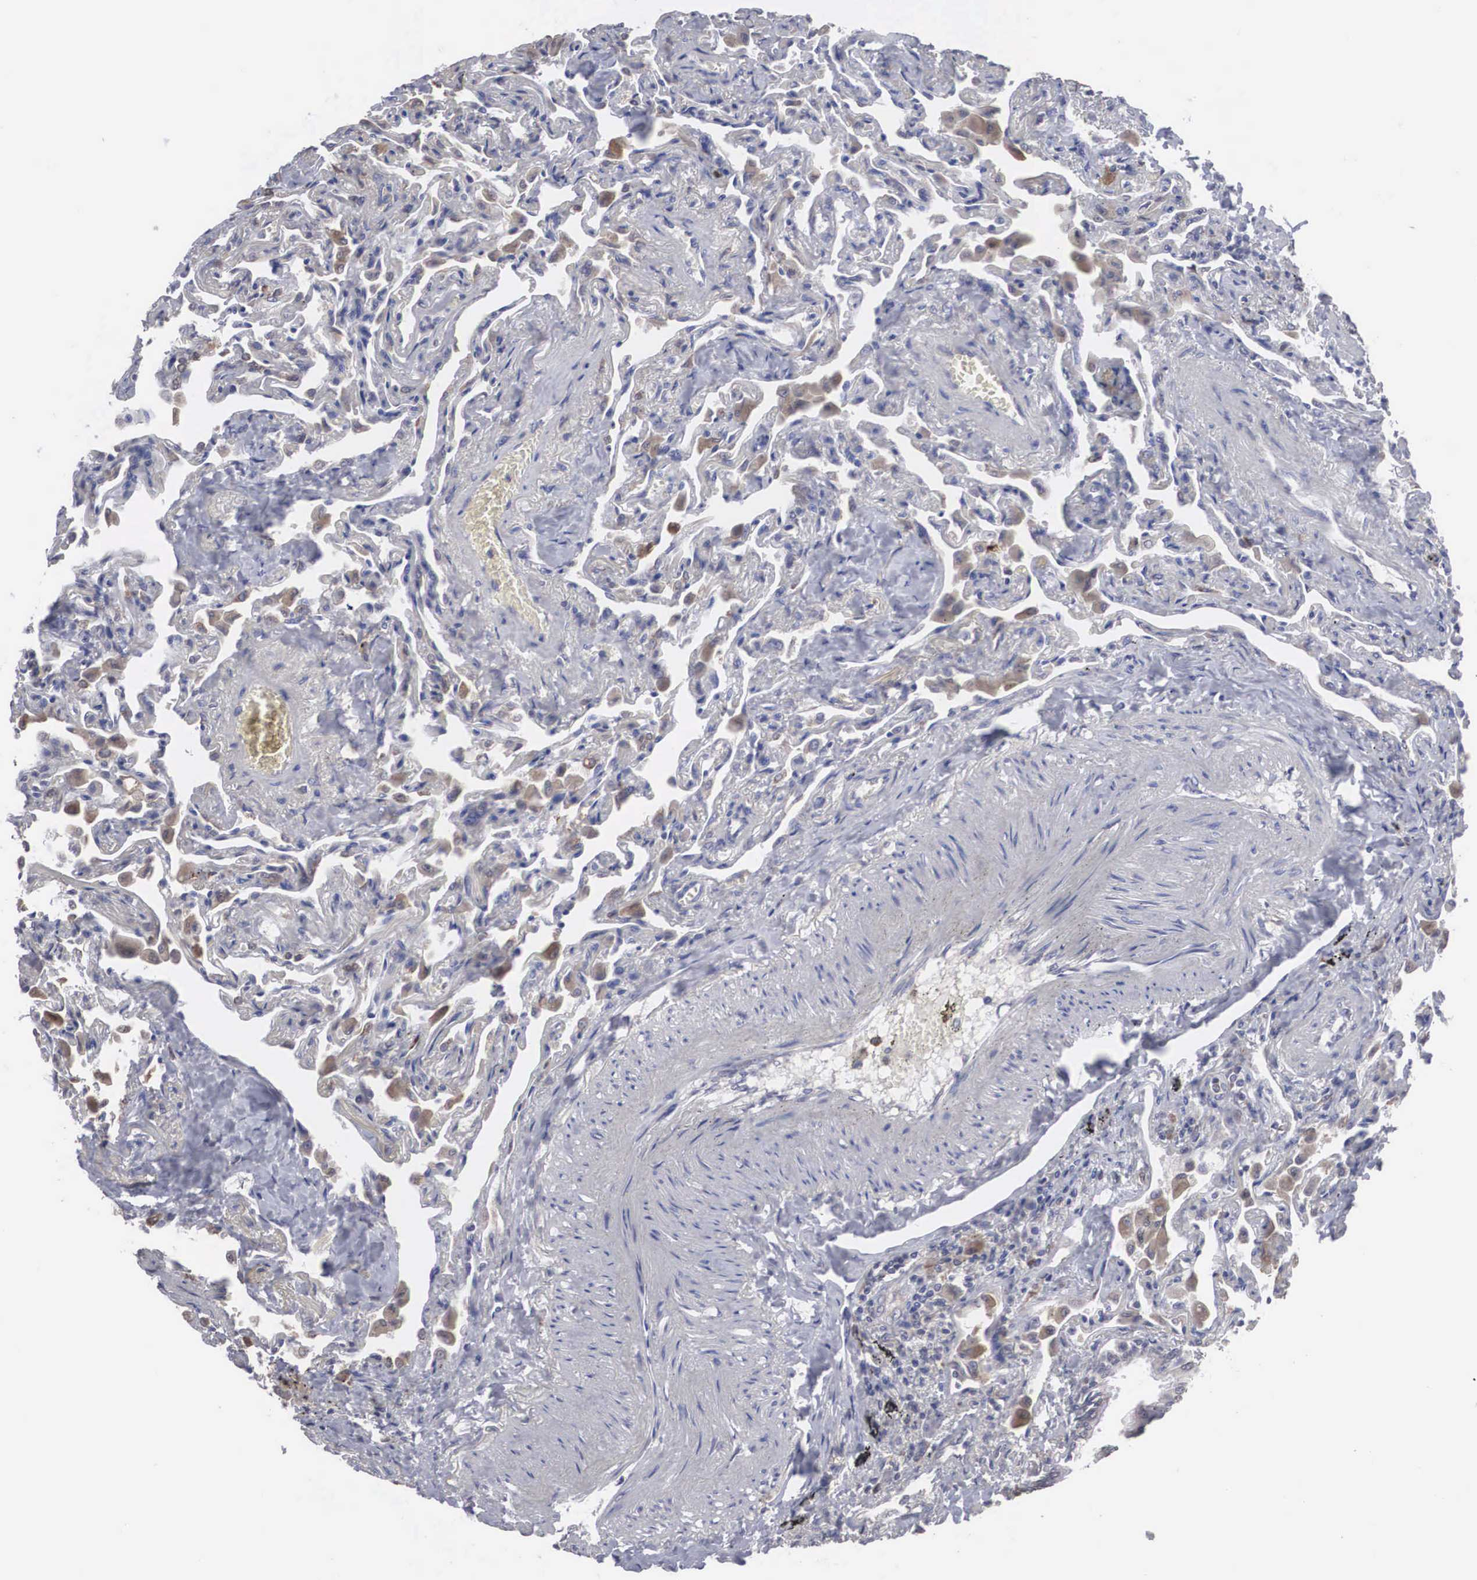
{"staining": {"intensity": "negative", "quantity": "none", "location": "none"}, "tissue": "lung", "cell_type": "Alveolar cells", "image_type": "normal", "snomed": [{"axis": "morphology", "description": "Normal tissue, NOS"}, {"axis": "topography", "description": "Lung"}], "caption": "High power microscopy histopathology image of an immunohistochemistry (IHC) micrograph of unremarkable lung, revealing no significant staining in alveolar cells.", "gene": "HMOX1", "patient": {"sex": "male", "age": 73}}